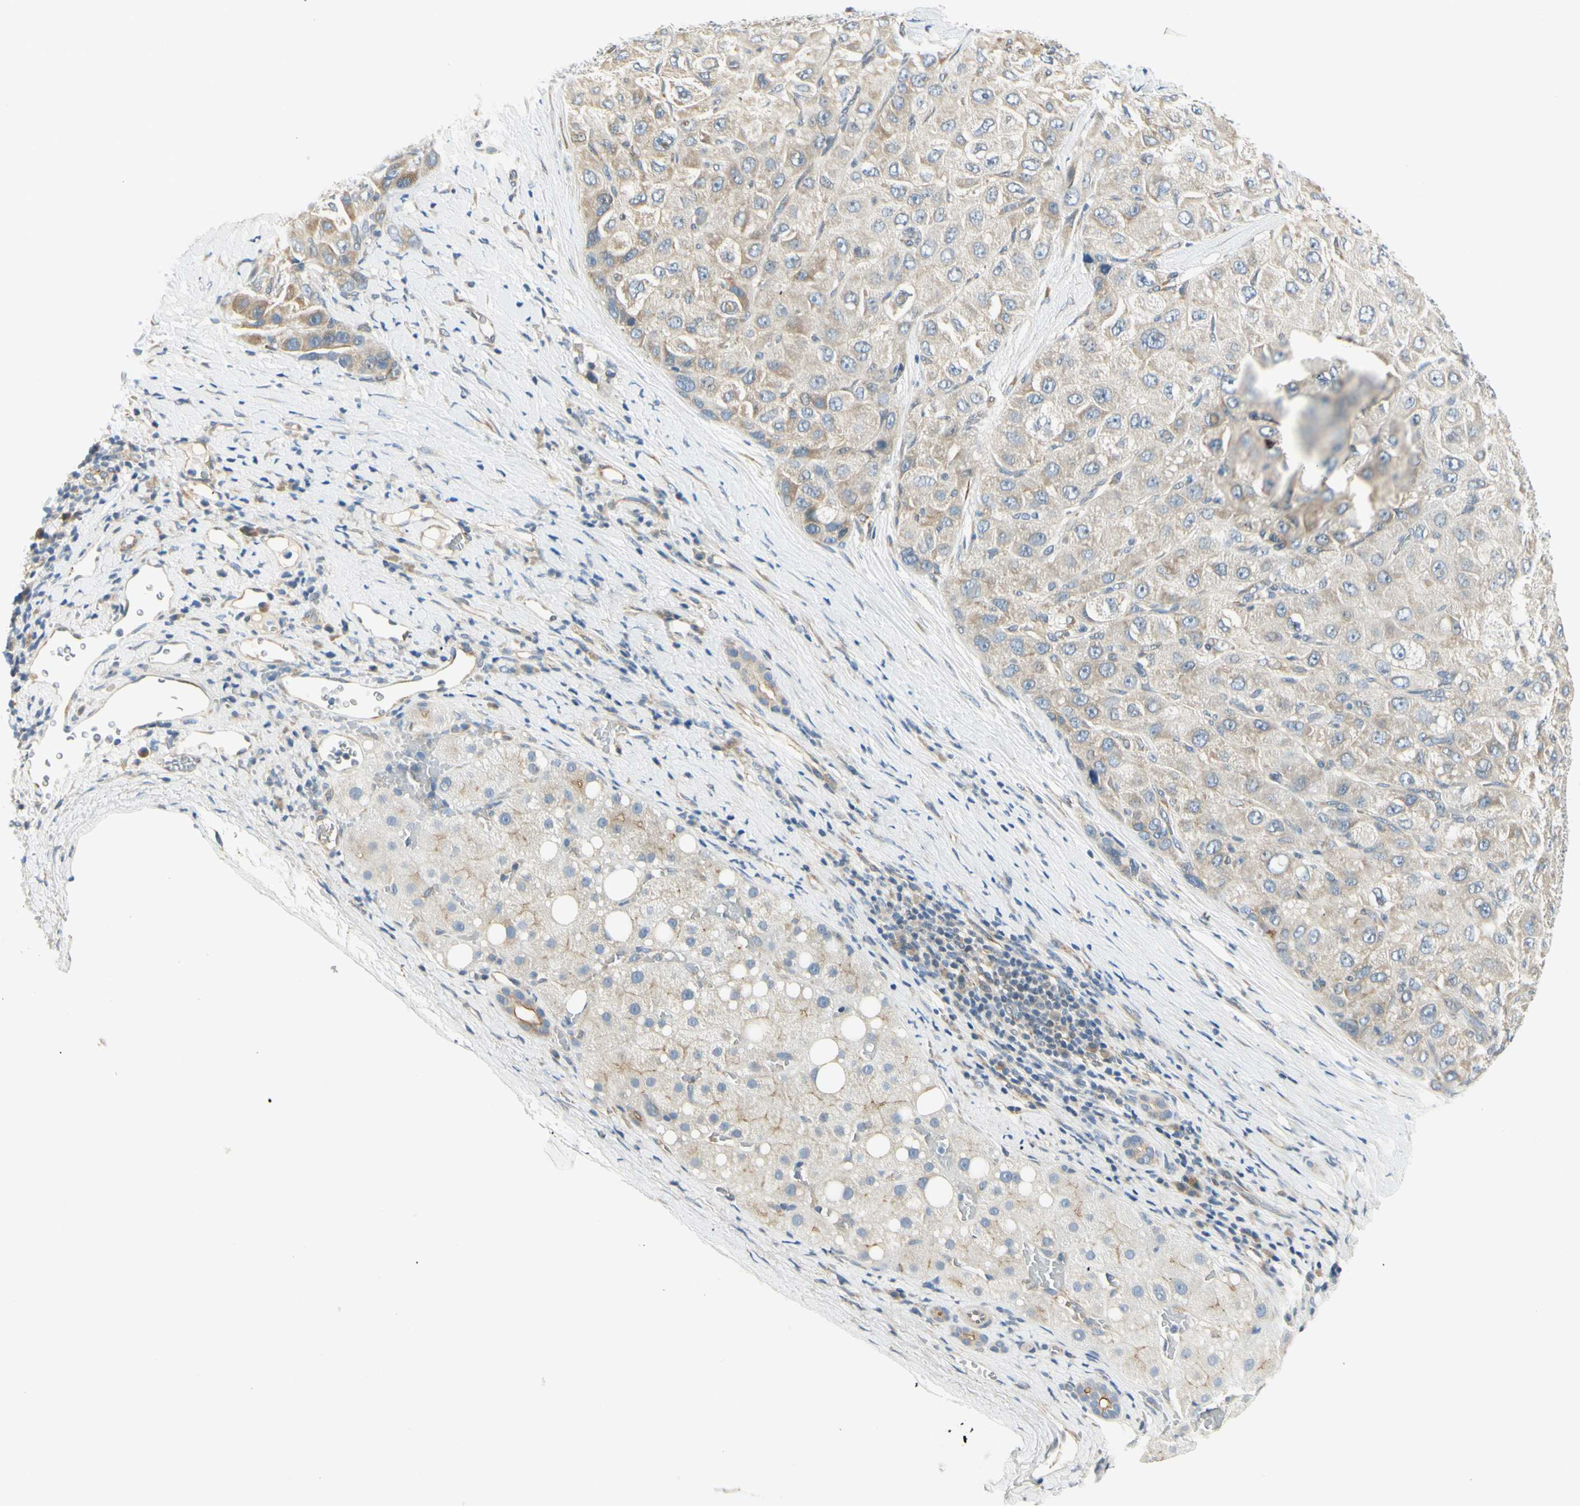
{"staining": {"intensity": "weak", "quantity": "25%-75%", "location": "cytoplasmic/membranous"}, "tissue": "liver cancer", "cell_type": "Tumor cells", "image_type": "cancer", "snomed": [{"axis": "morphology", "description": "Carcinoma, Hepatocellular, NOS"}, {"axis": "topography", "description": "Liver"}], "caption": "The immunohistochemical stain shows weak cytoplasmic/membranous staining in tumor cells of liver hepatocellular carcinoma tissue.", "gene": "IGDCC4", "patient": {"sex": "male", "age": 80}}